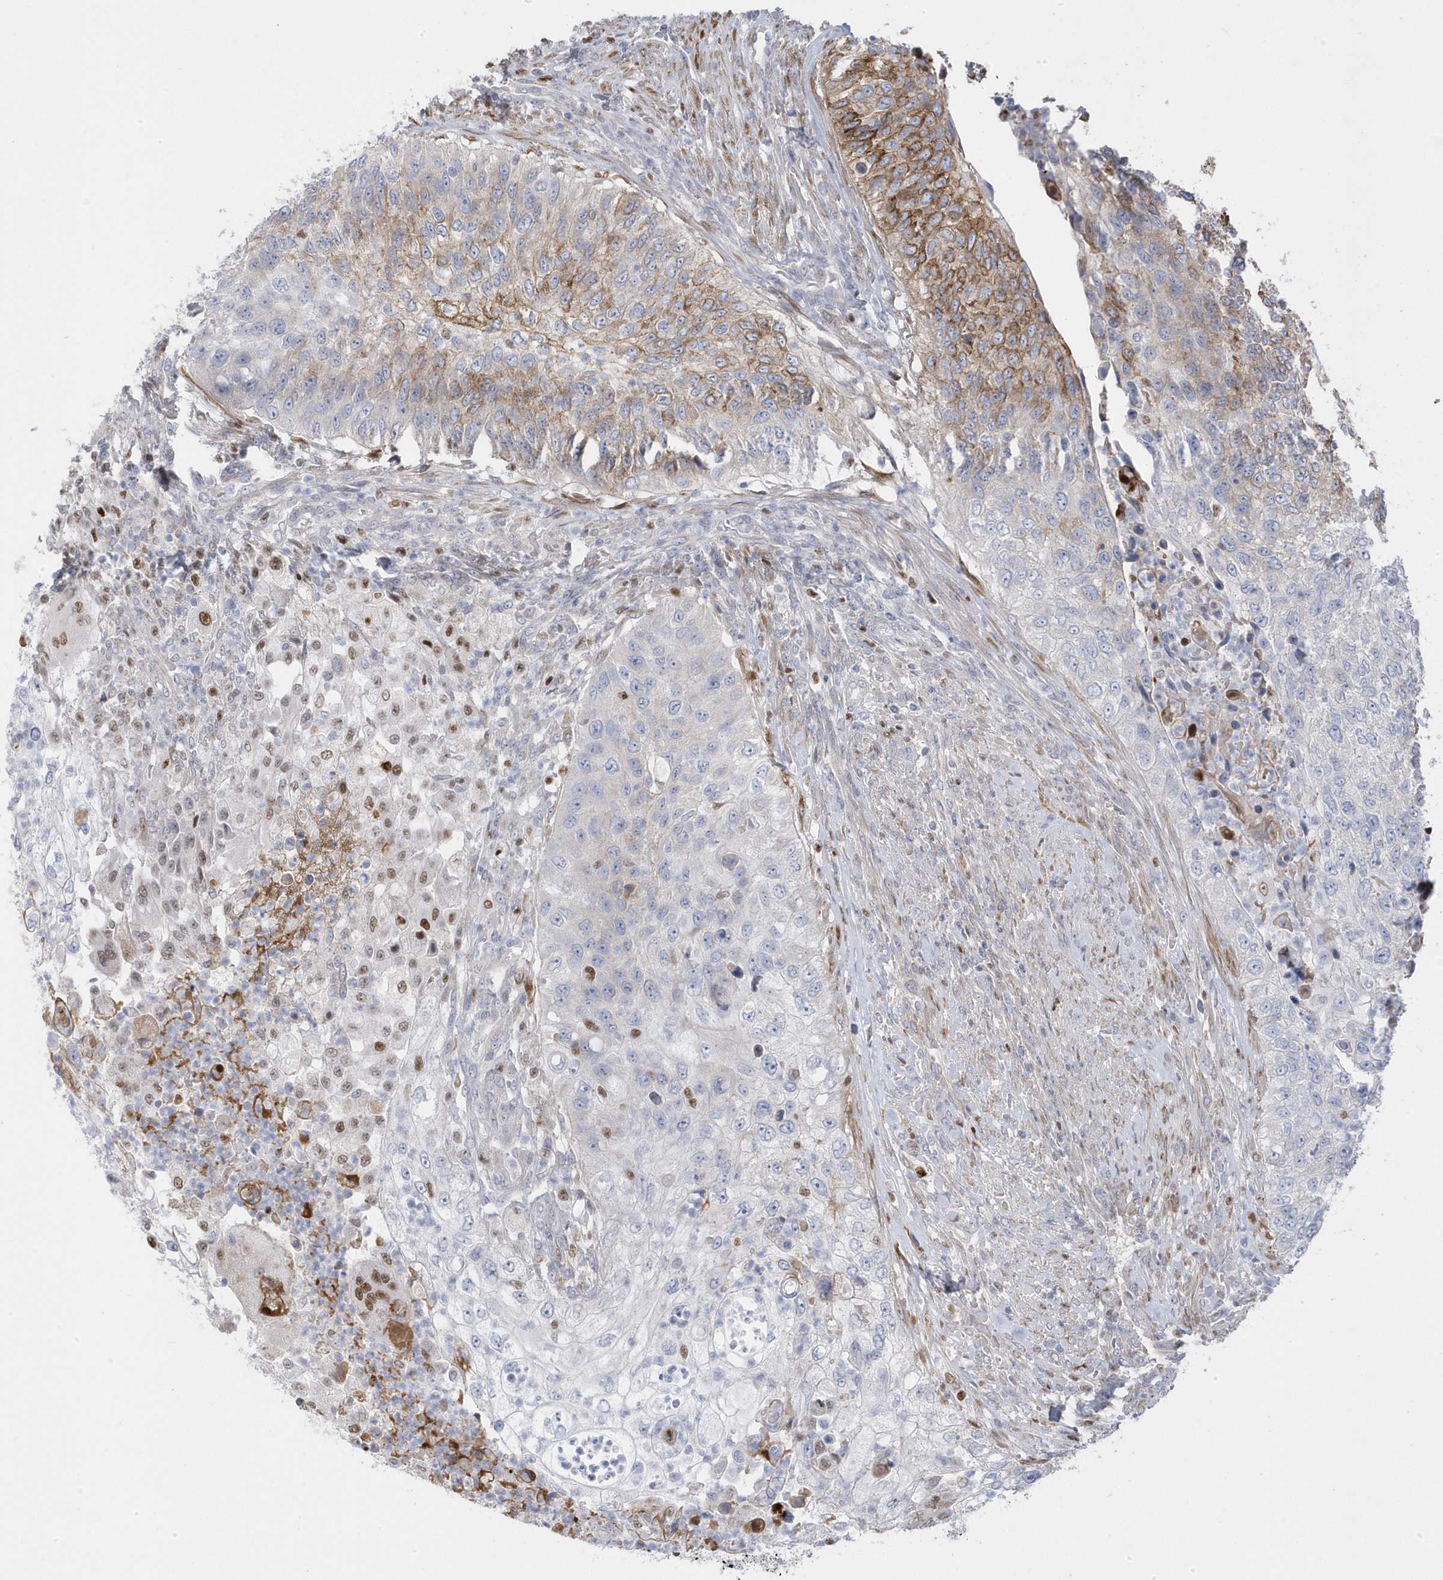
{"staining": {"intensity": "moderate", "quantity": "<25%", "location": "cytoplasmic/membranous"}, "tissue": "urothelial cancer", "cell_type": "Tumor cells", "image_type": "cancer", "snomed": [{"axis": "morphology", "description": "Urothelial carcinoma, High grade"}, {"axis": "topography", "description": "Urinary bladder"}], "caption": "Immunohistochemical staining of urothelial cancer demonstrates low levels of moderate cytoplasmic/membranous protein staining in about <25% of tumor cells.", "gene": "GTPBP6", "patient": {"sex": "female", "age": 60}}